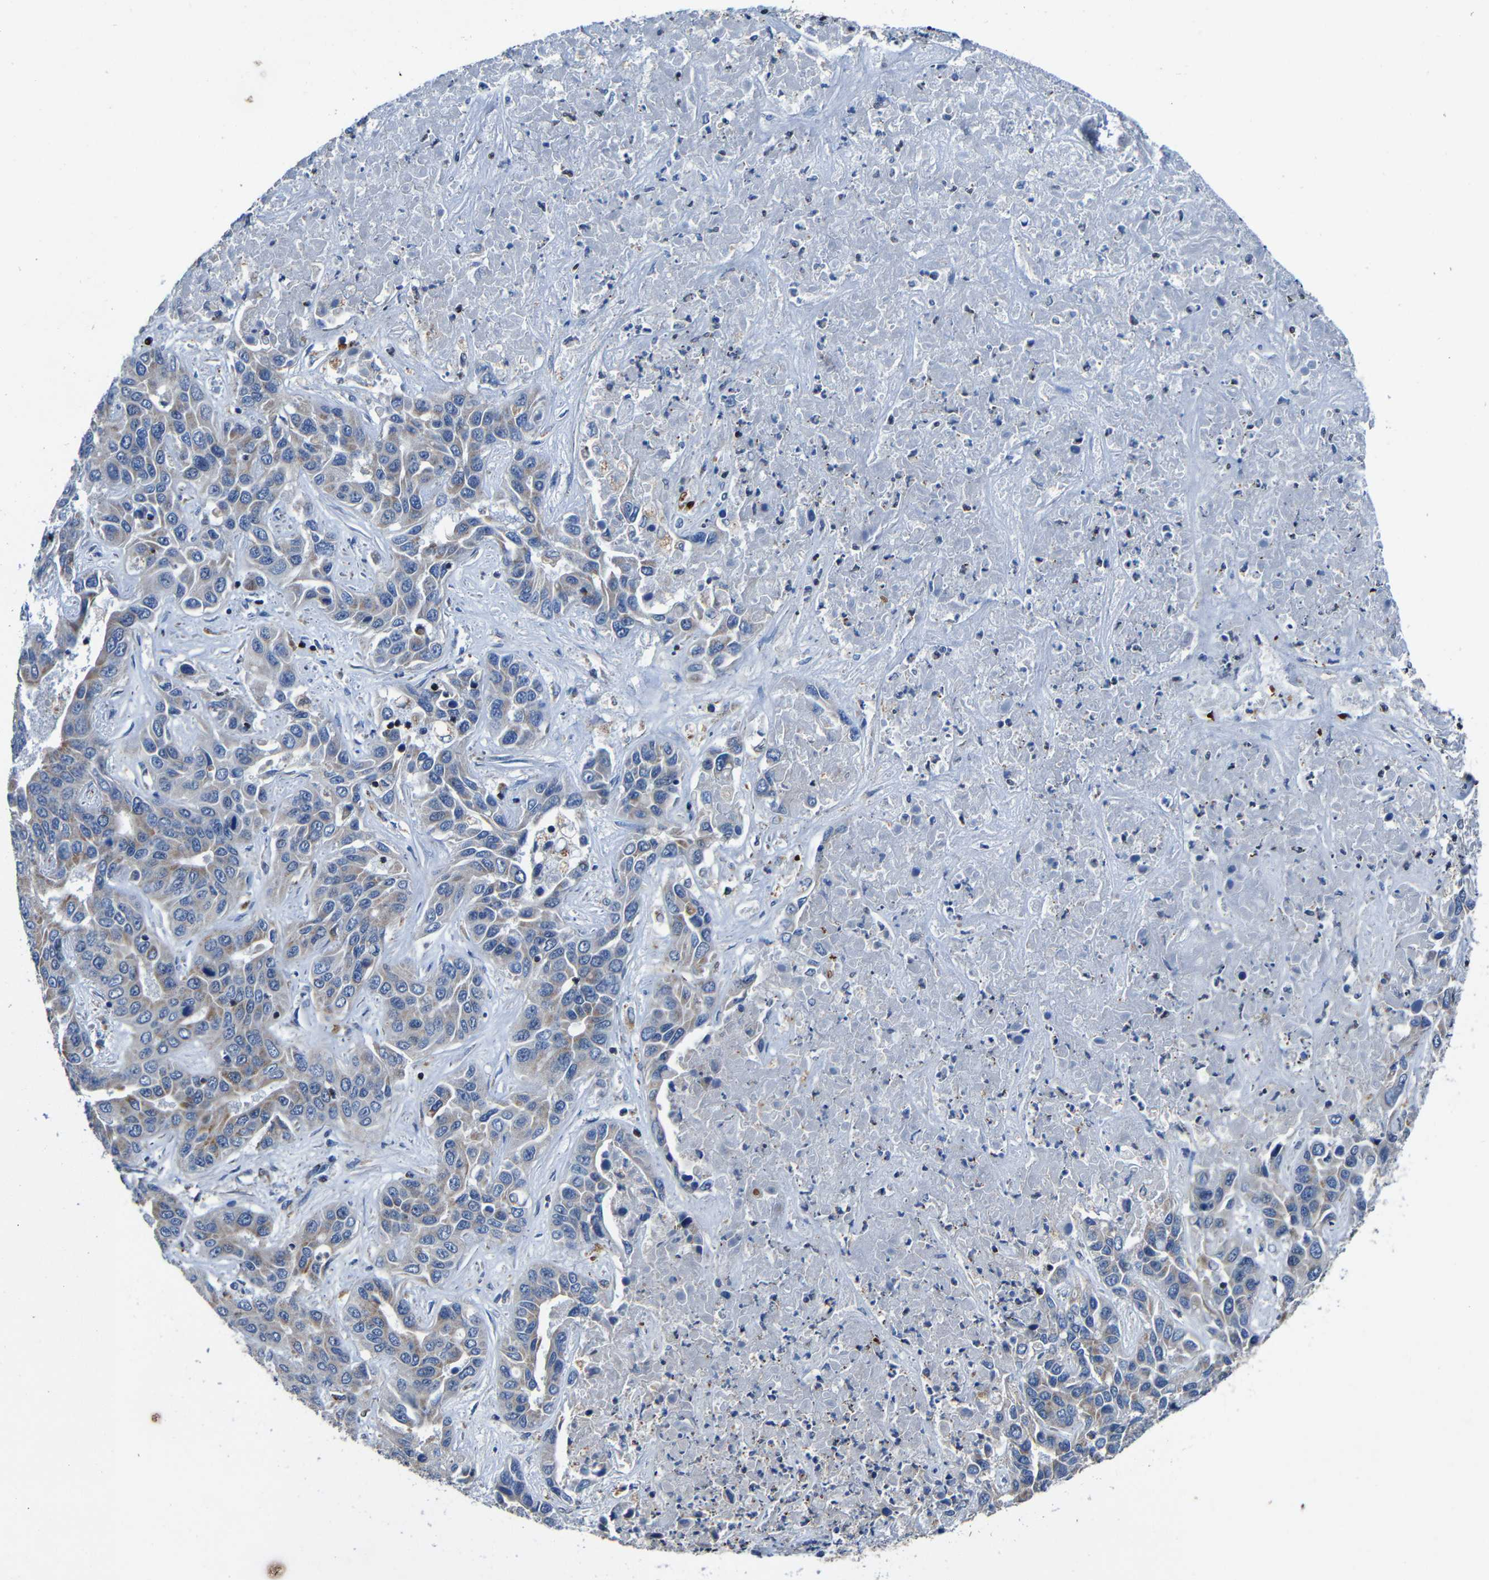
{"staining": {"intensity": "weak", "quantity": "<25%", "location": "cytoplasmic/membranous"}, "tissue": "liver cancer", "cell_type": "Tumor cells", "image_type": "cancer", "snomed": [{"axis": "morphology", "description": "Cholangiocarcinoma"}, {"axis": "topography", "description": "Liver"}], "caption": "Immunohistochemistry (IHC) image of neoplastic tissue: cholangiocarcinoma (liver) stained with DAB shows no significant protein positivity in tumor cells.", "gene": "CA5B", "patient": {"sex": "female", "age": 52}}